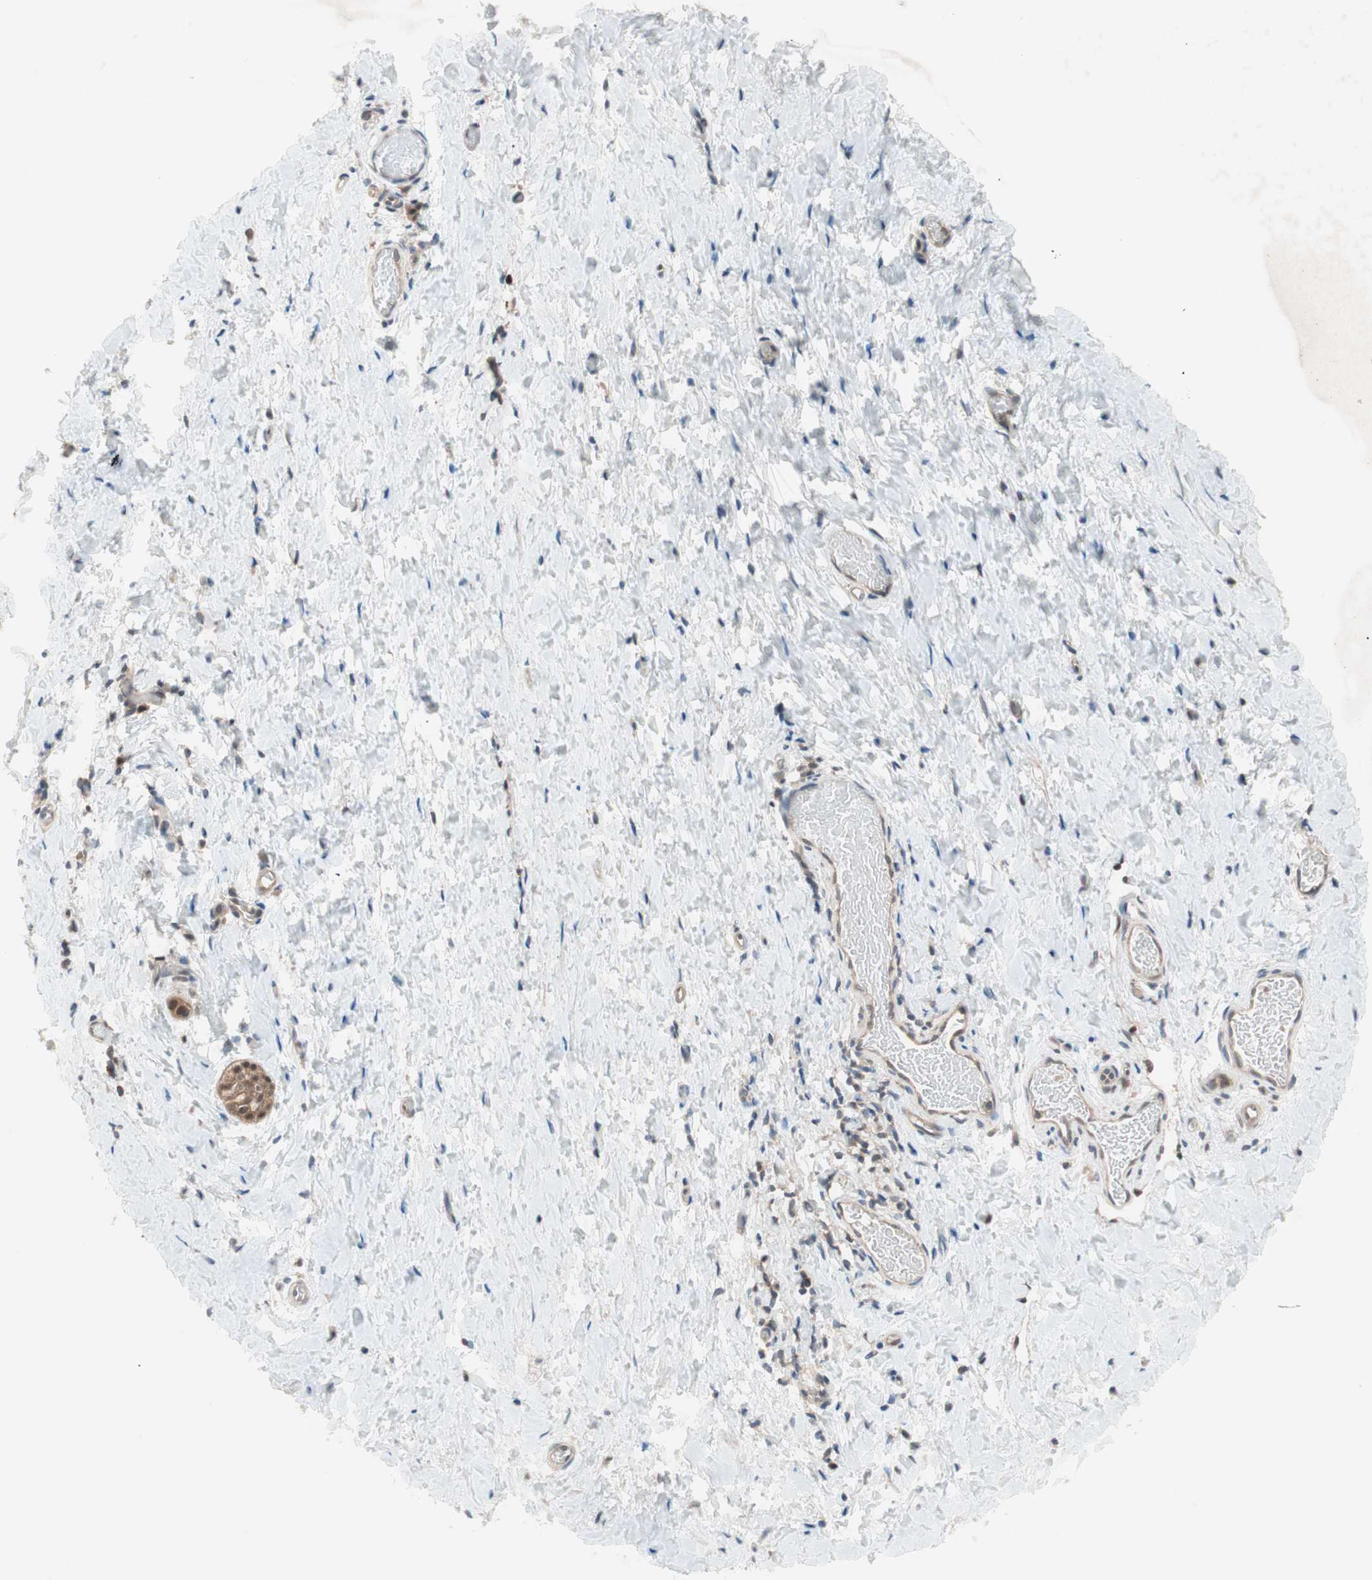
{"staining": {"intensity": "negative", "quantity": "none", "location": "none"}, "tissue": "smooth muscle", "cell_type": "Smooth muscle cells", "image_type": "normal", "snomed": [{"axis": "morphology", "description": "Normal tissue, NOS"}, {"axis": "topography", "description": "Smooth muscle"}], "caption": "Protein analysis of unremarkable smooth muscle displays no significant staining in smooth muscle cells. (Immunohistochemistry (ihc), brightfield microscopy, high magnification).", "gene": "GALT", "patient": {"sex": "male", "age": 16}}